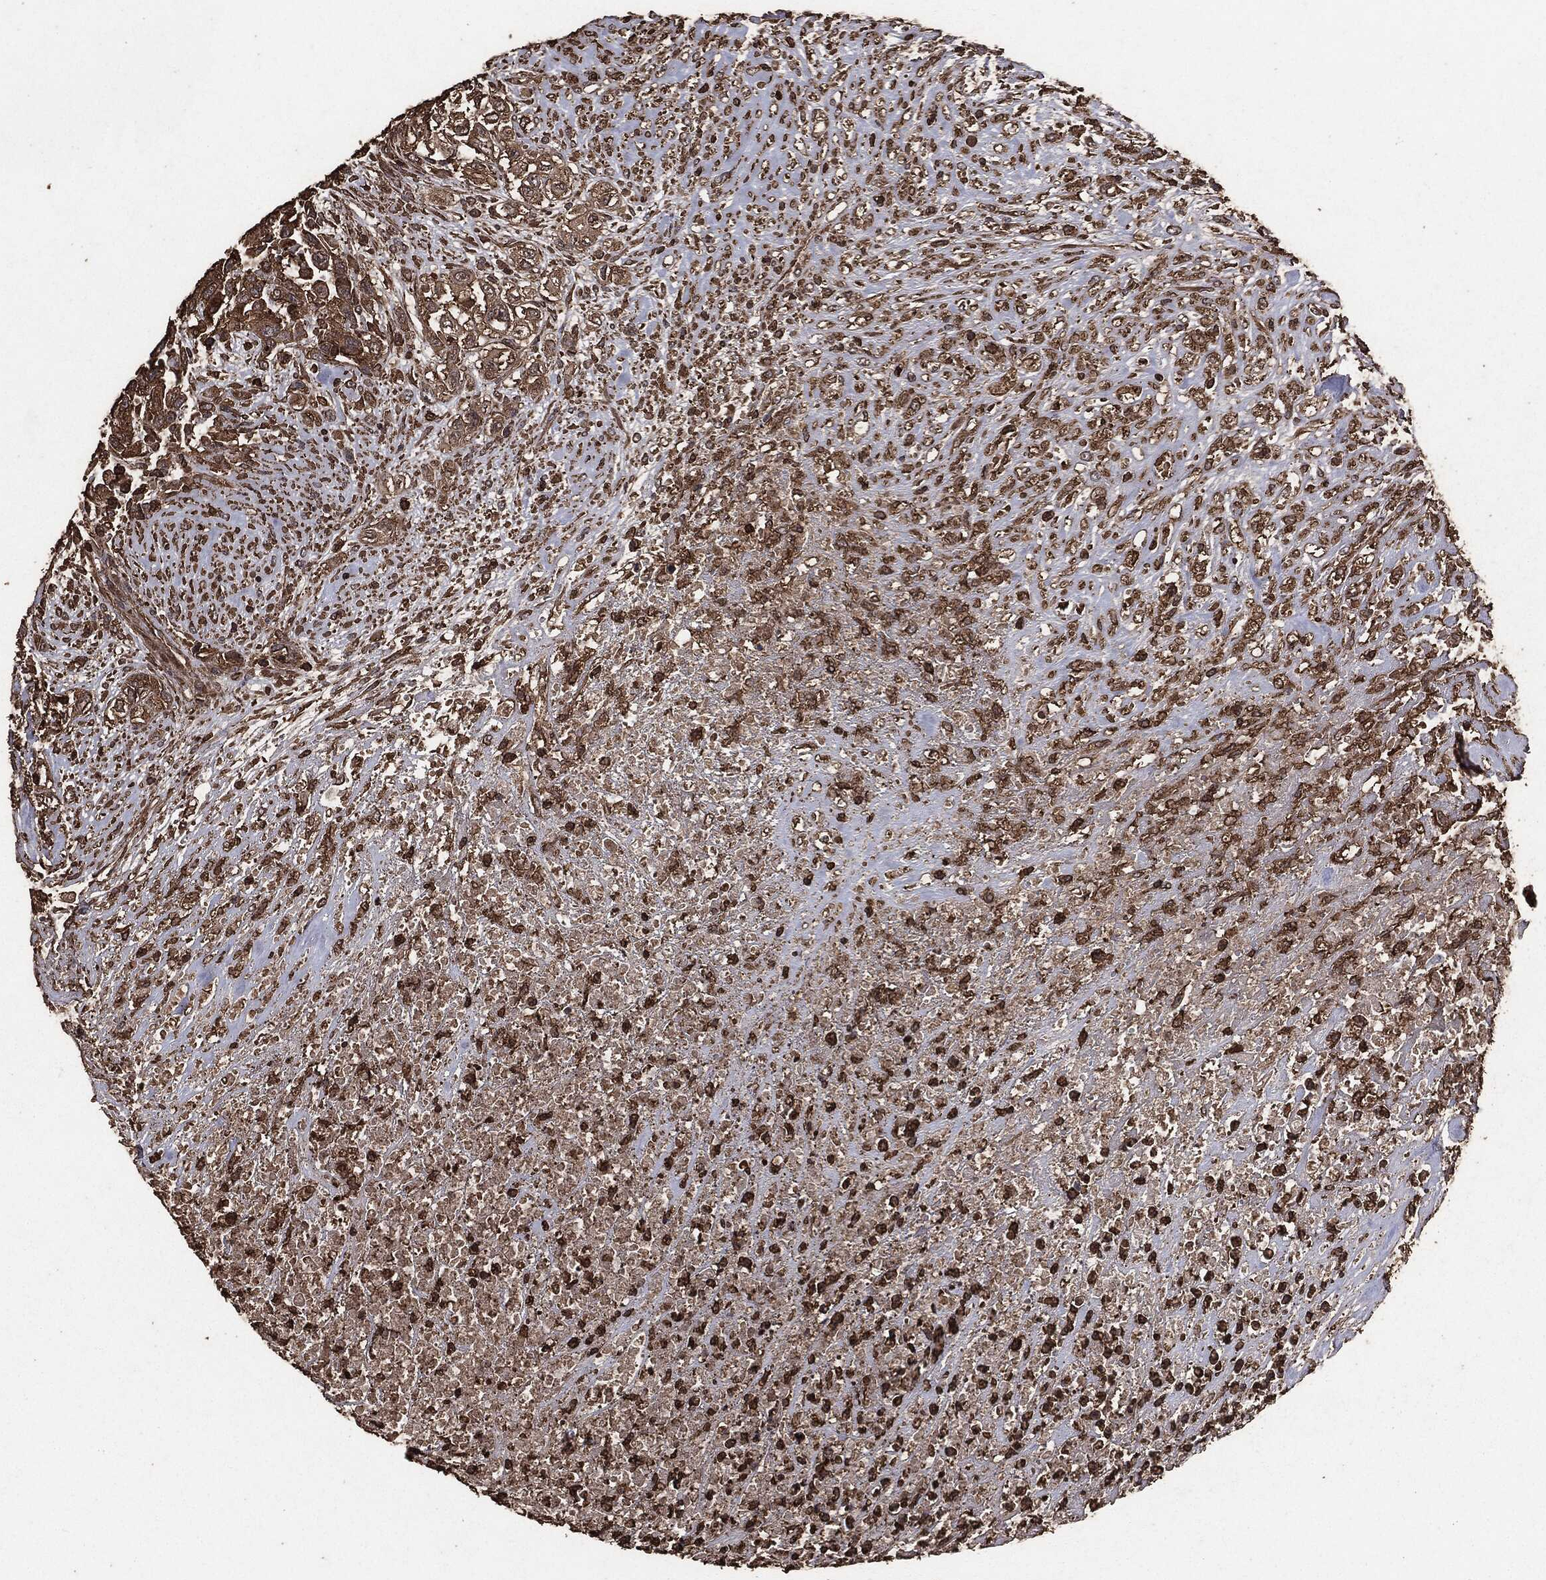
{"staining": {"intensity": "moderate", "quantity": ">75%", "location": "cytoplasmic/membranous"}, "tissue": "urothelial cancer", "cell_type": "Tumor cells", "image_type": "cancer", "snomed": [{"axis": "morphology", "description": "Urothelial carcinoma, High grade"}, {"axis": "topography", "description": "Urinary bladder"}], "caption": "Human urothelial cancer stained with a brown dye shows moderate cytoplasmic/membranous positive positivity in approximately >75% of tumor cells.", "gene": "MTOR", "patient": {"sex": "female", "age": 56}}